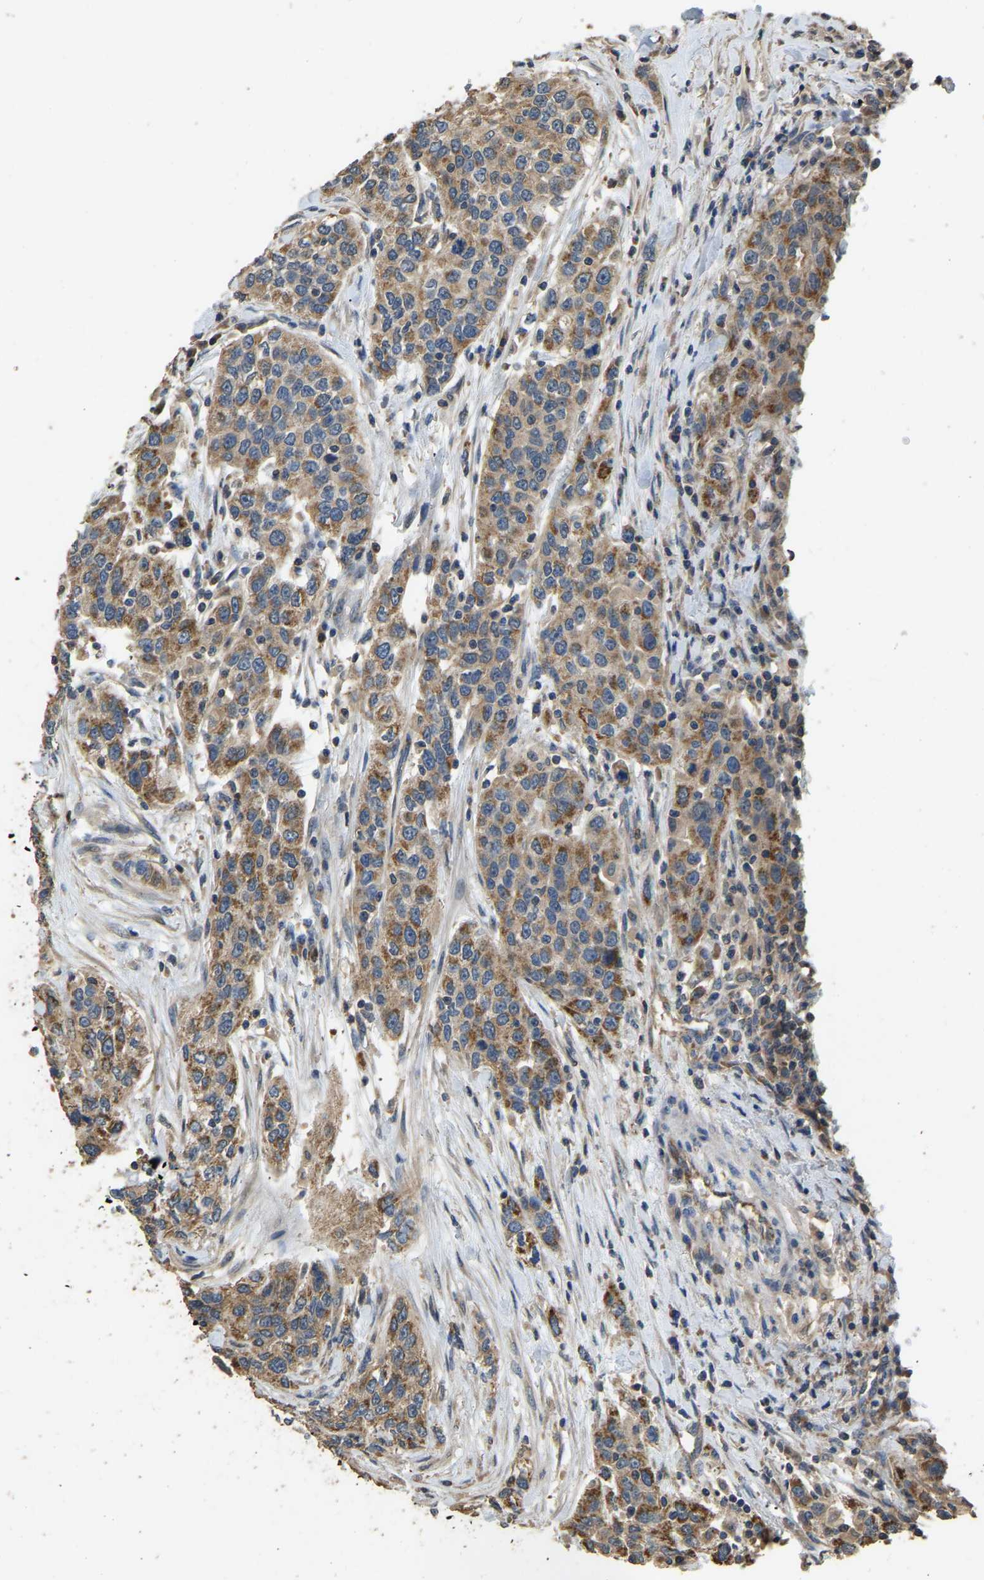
{"staining": {"intensity": "moderate", "quantity": ">75%", "location": "cytoplasmic/membranous"}, "tissue": "urothelial cancer", "cell_type": "Tumor cells", "image_type": "cancer", "snomed": [{"axis": "morphology", "description": "Urothelial carcinoma, High grade"}, {"axis": "topography", "description": "Urinary bladder"}], "caption": "A brown stain labels moderate cytoplasmic/membranous positivity of a protein in human high-grade urothelial carcinoma tumor cells.", "gene": "TUFM", "patient": {"sex": "female", "age": 80}}